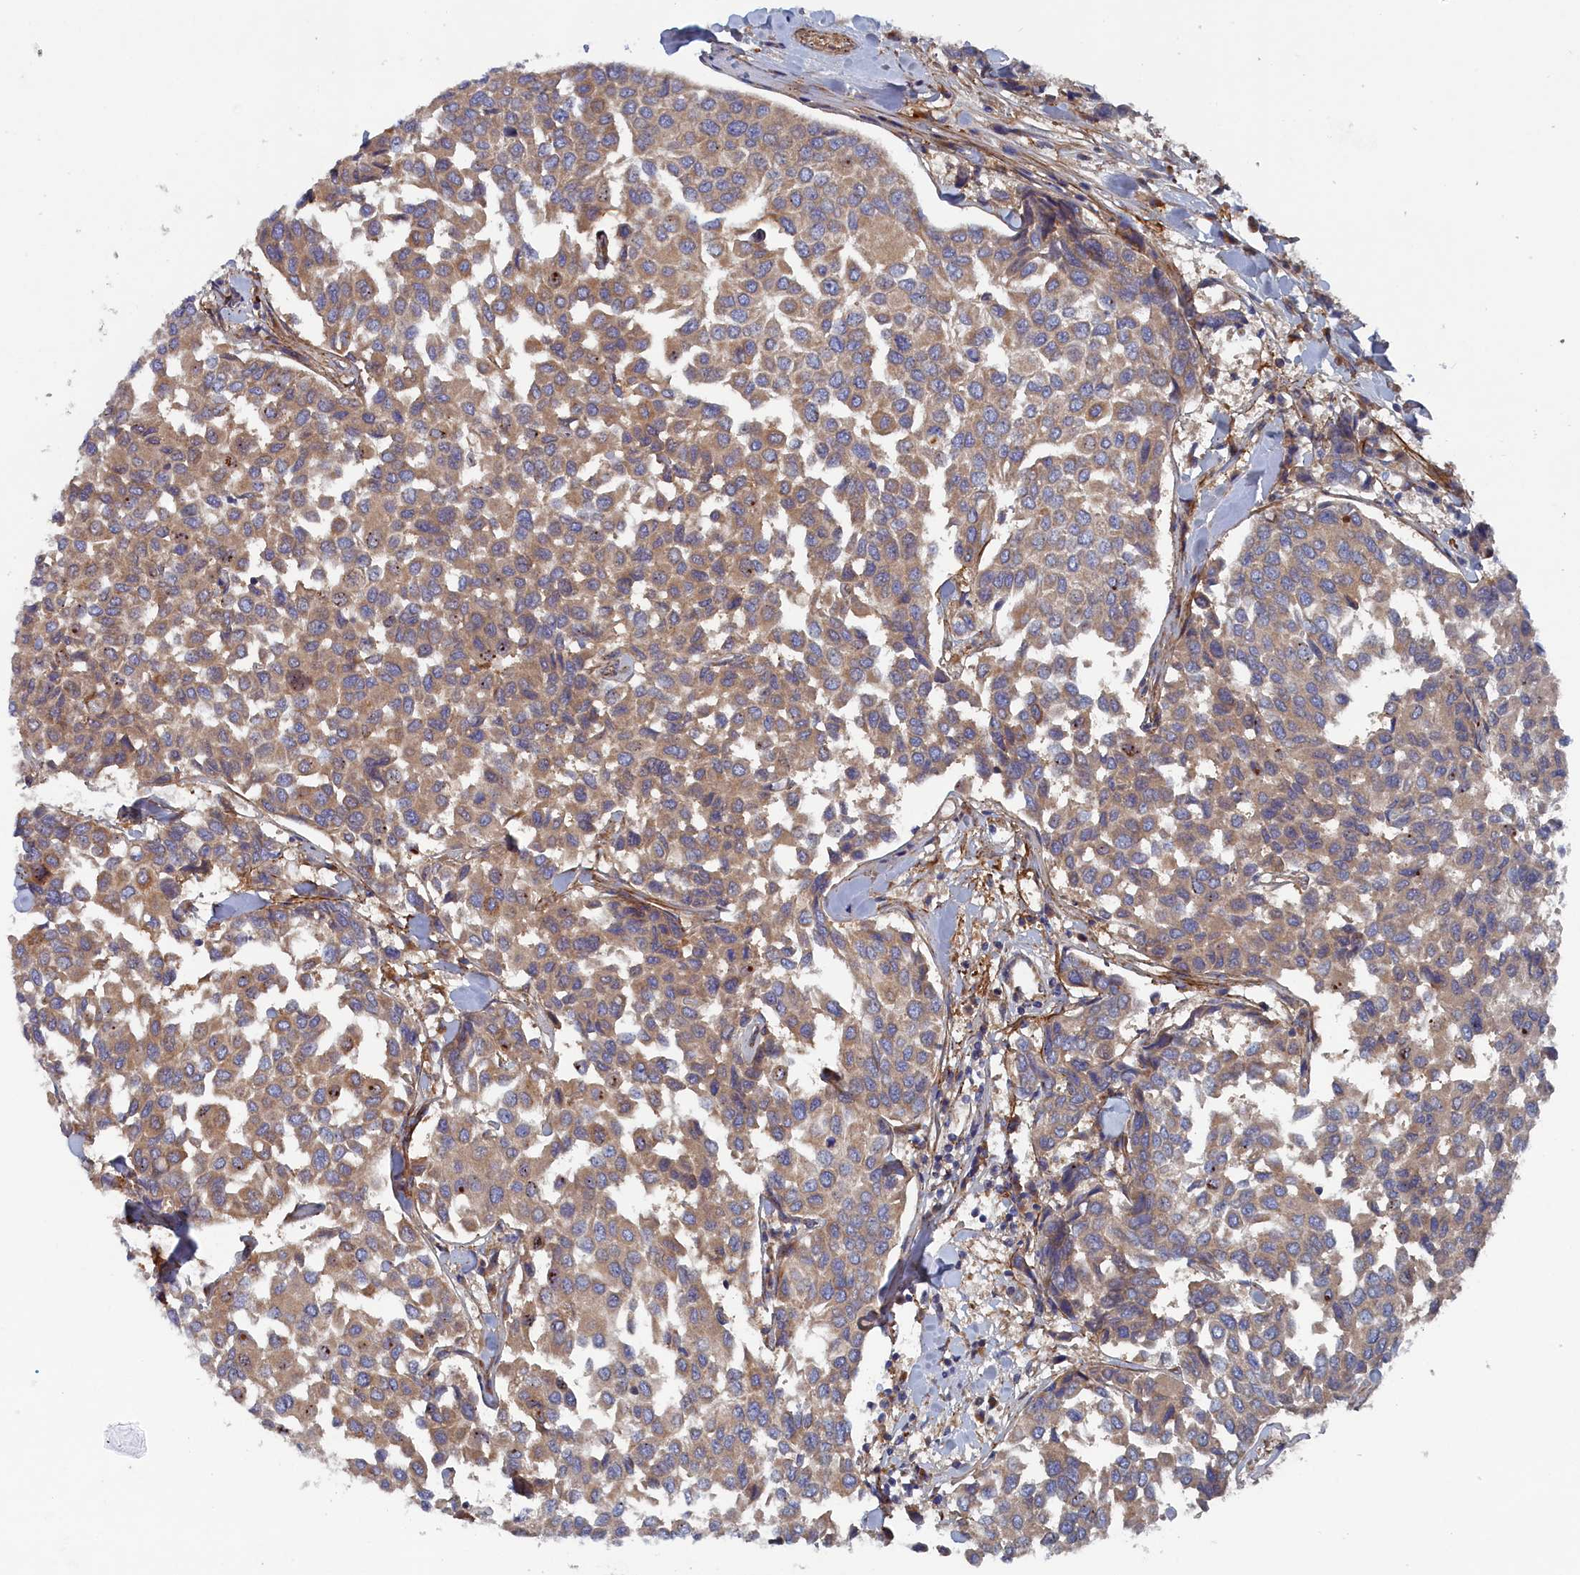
{"staining": {"intensity": "weak", "quantity": ">75%", "location": "cytoplasmic/membranous"}, "tissue": "breast cancer", "cell_type": "Tumor cells", "image_type": "cancer", "snomed": [{"axis": "morphology", "description": "Duct carcinoma"}, {"axis": "topography", "description": "Breast"}], "caption": "IHC micrograph of human breast cancer (invasive ductal carcinoma) stained for a protein (brown), which shows low levels of weak cytoplasmic/membranous staining in about >75% of tumor cells.", "gene": "TMEM196", "patient": {"sex": "female", "age": 55}}